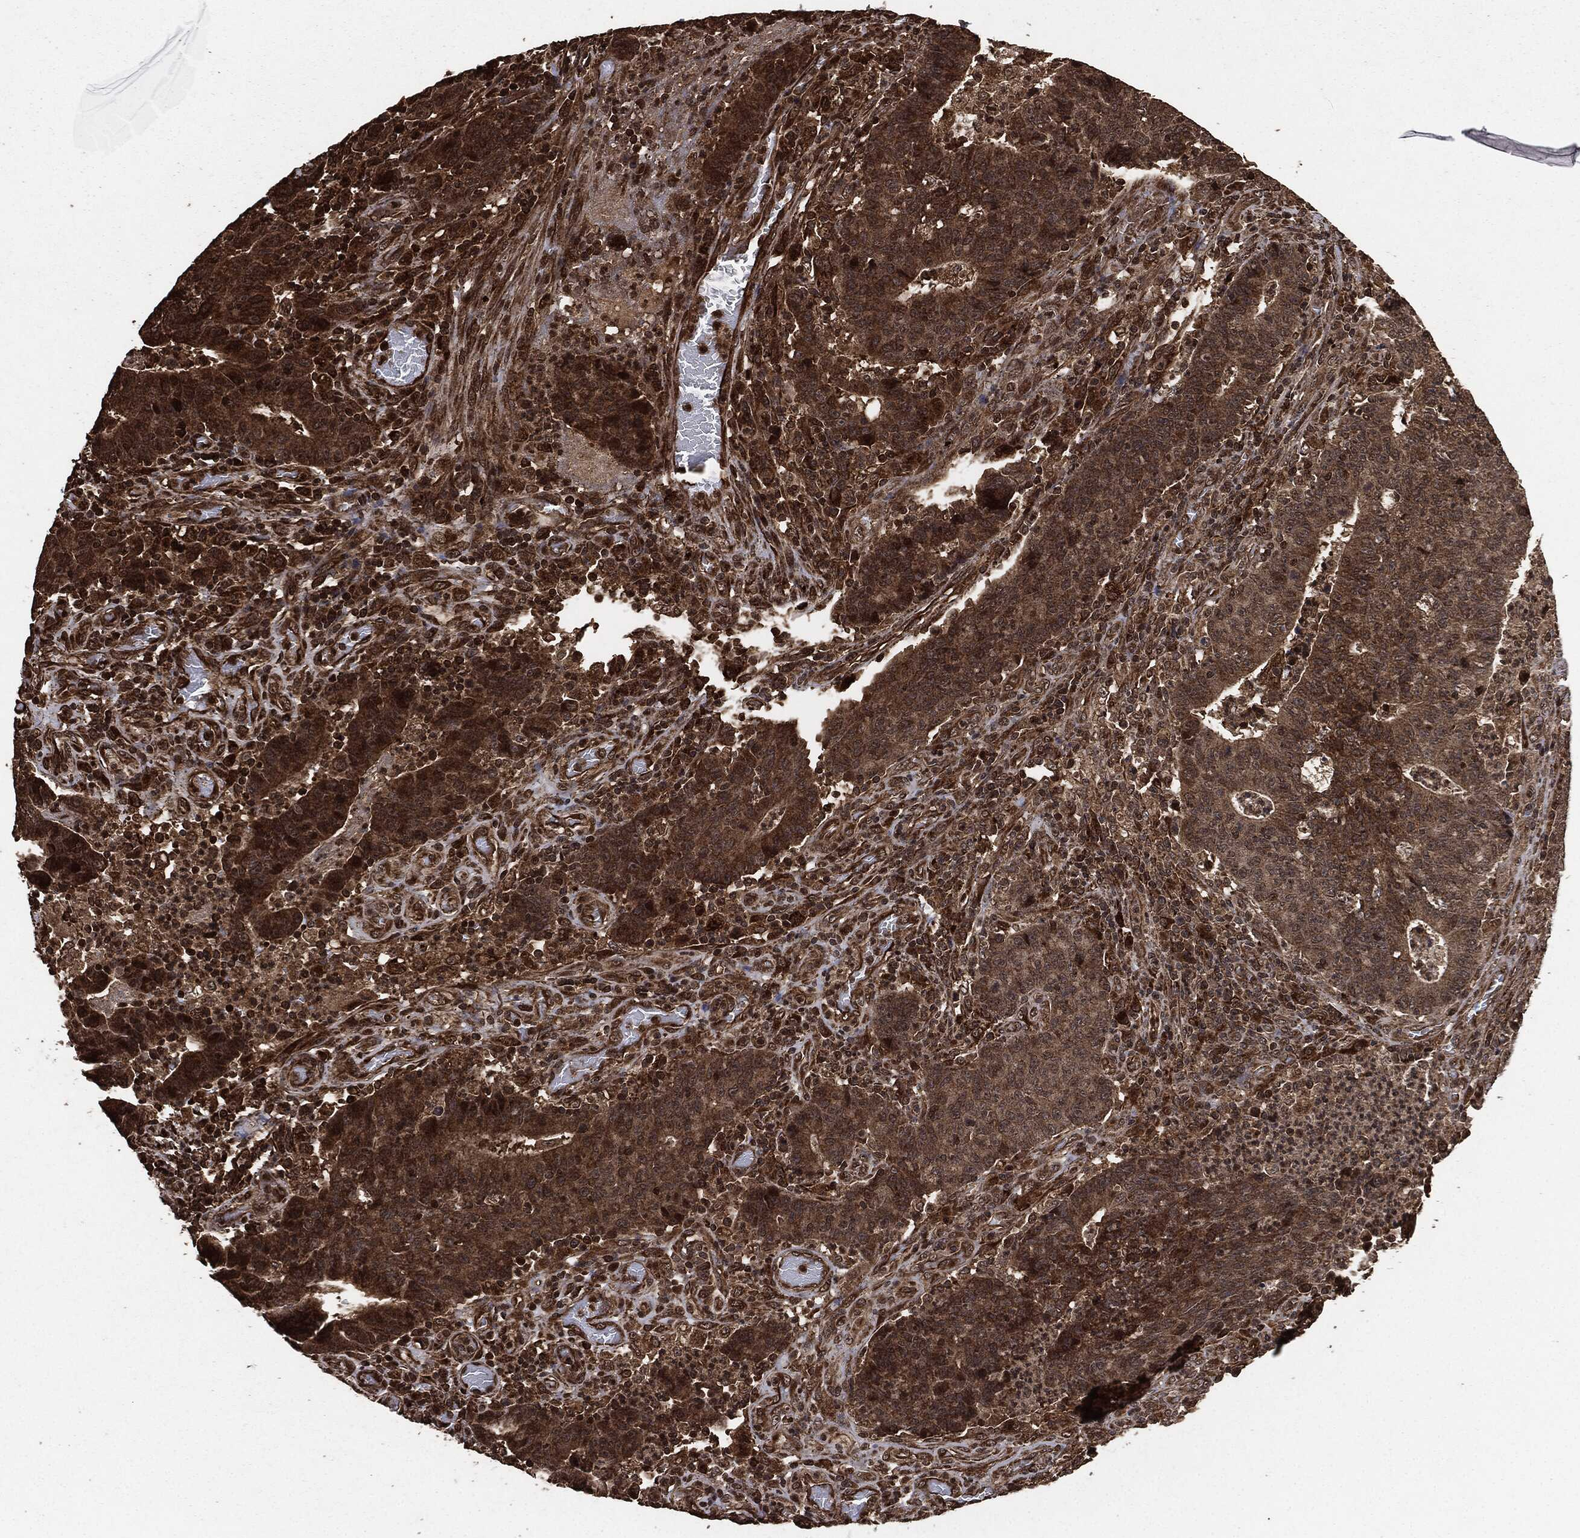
{"staining": {"intensity": "strong", "quantity": "25%-75%", "location": "cytoplasmic/membranous"}, "tissue": "colorectal cancer", "cell_type": "Tumor cells", "image_type": "cancer", "snomed": [{"axis": "morphology", "description": "Adenocarcinoma, NOS"}, {"axis": "topography", "description": "Colon"}], "caption": "Protein staining of colorectal cancer (adenocarcinoma) tissue displays strong cytoplasmic/membranous staining in approximately 25%-75% of tumor cells.", "gene": "EGFR", "patient": {"sex": "female", "age": 75}}